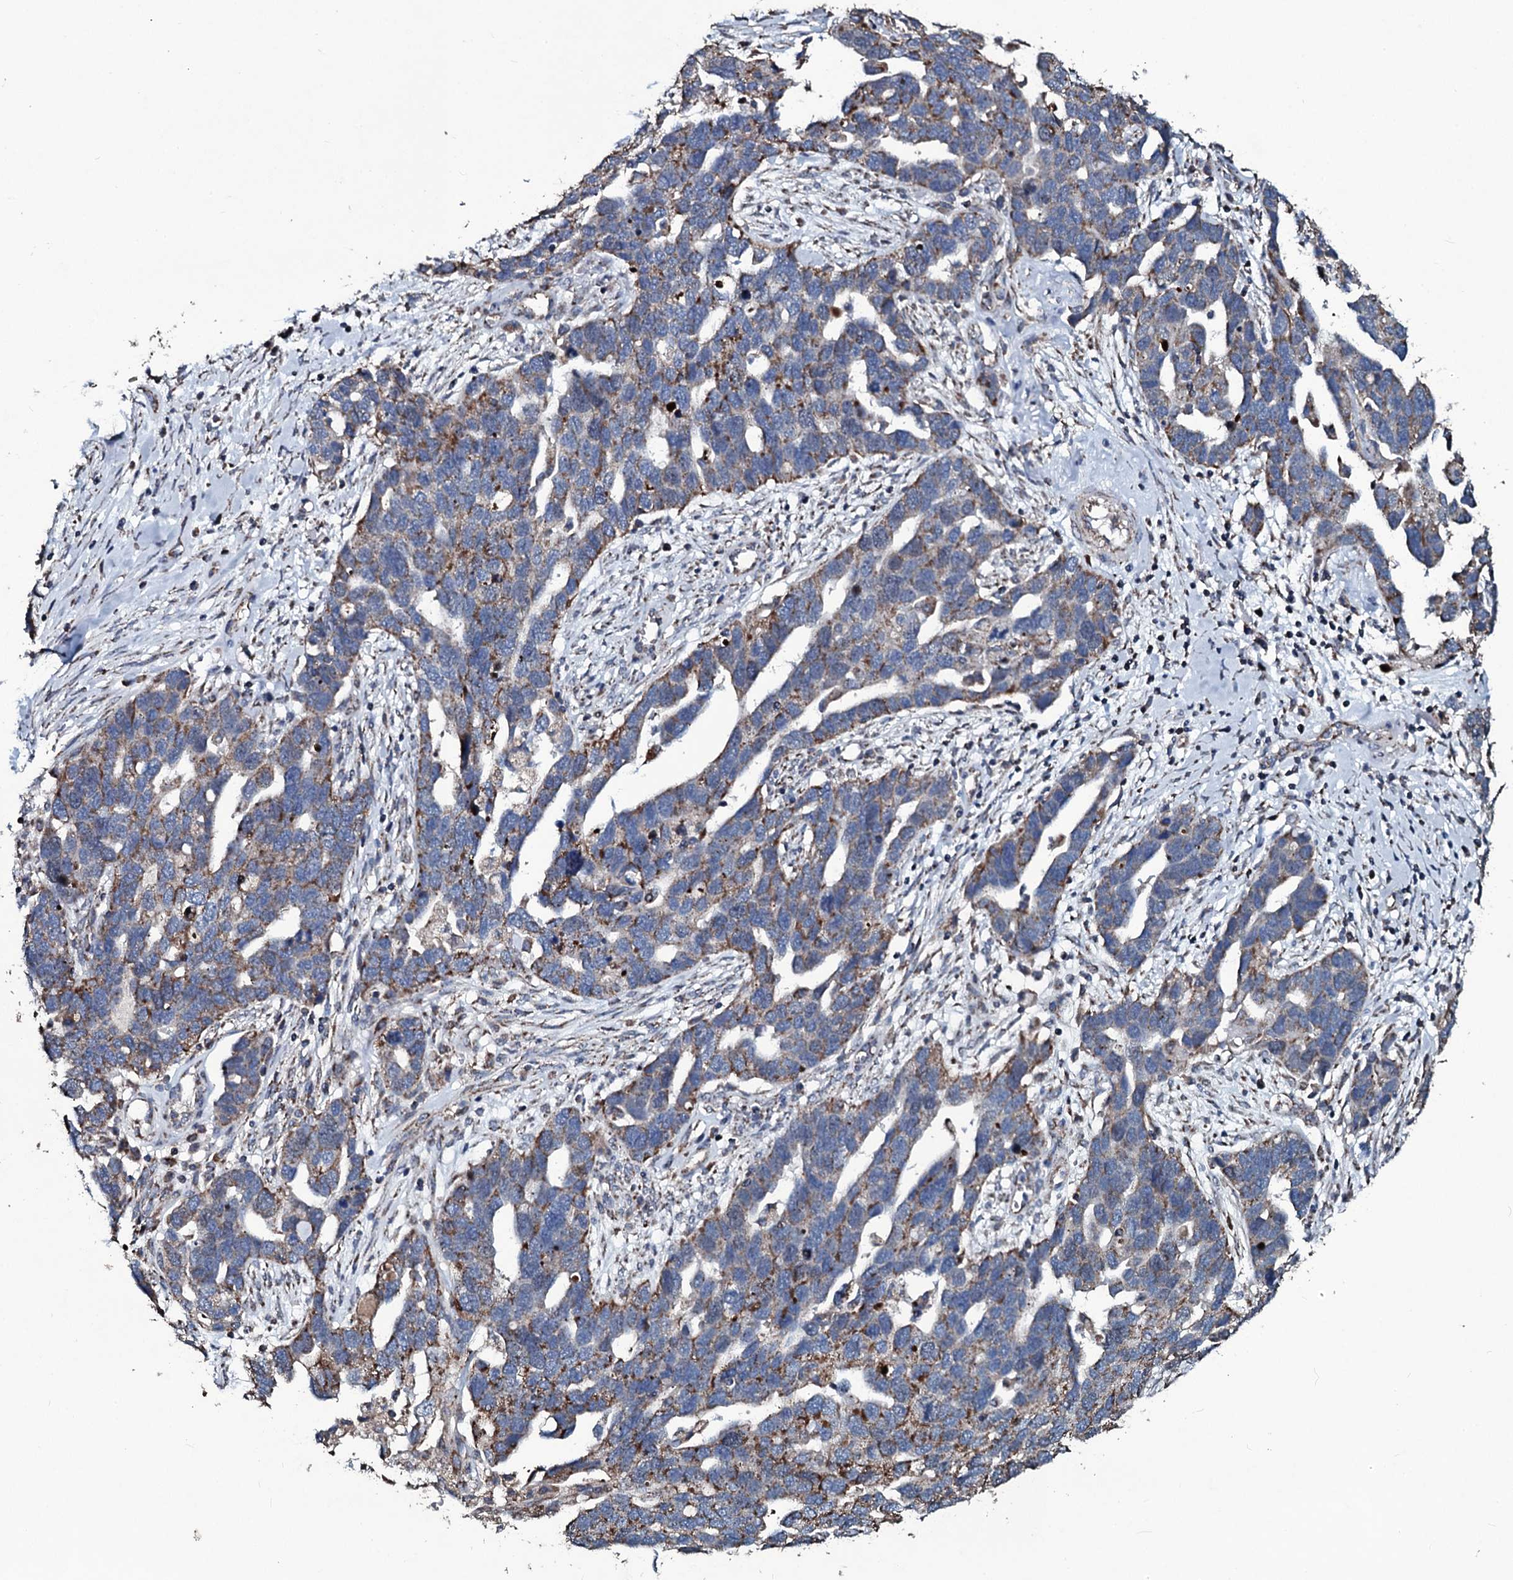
{"staining": {"intensity": "moderate", "quantity": "25%-75%", "location": "cytoplasmic/membranous"}, "tissue": "ovarian cancer", "cell_type": "Tumor cells", "image_type": "cancer", "snomed": [{"axis": "morphology", "description": "Cystadenocarcinoma, serous, NOS"}, {"axis": "topography", "description": "Ovary"}], "caption": "Immunohistochemistry (IHC) (DAB) staining of ovarian cancer exhibits moderate cytoplasmic/membranous protein staining in approximately 25%-75% of tumor cells. The staining was performed using DAB (3,3'-diaminobenzidine), with brown indicating positive protein expression. Nuclei are stained blue with hematoxylin.", "gene": "DYNC2I2", "patient": {"sex": "female", "age": 54}}